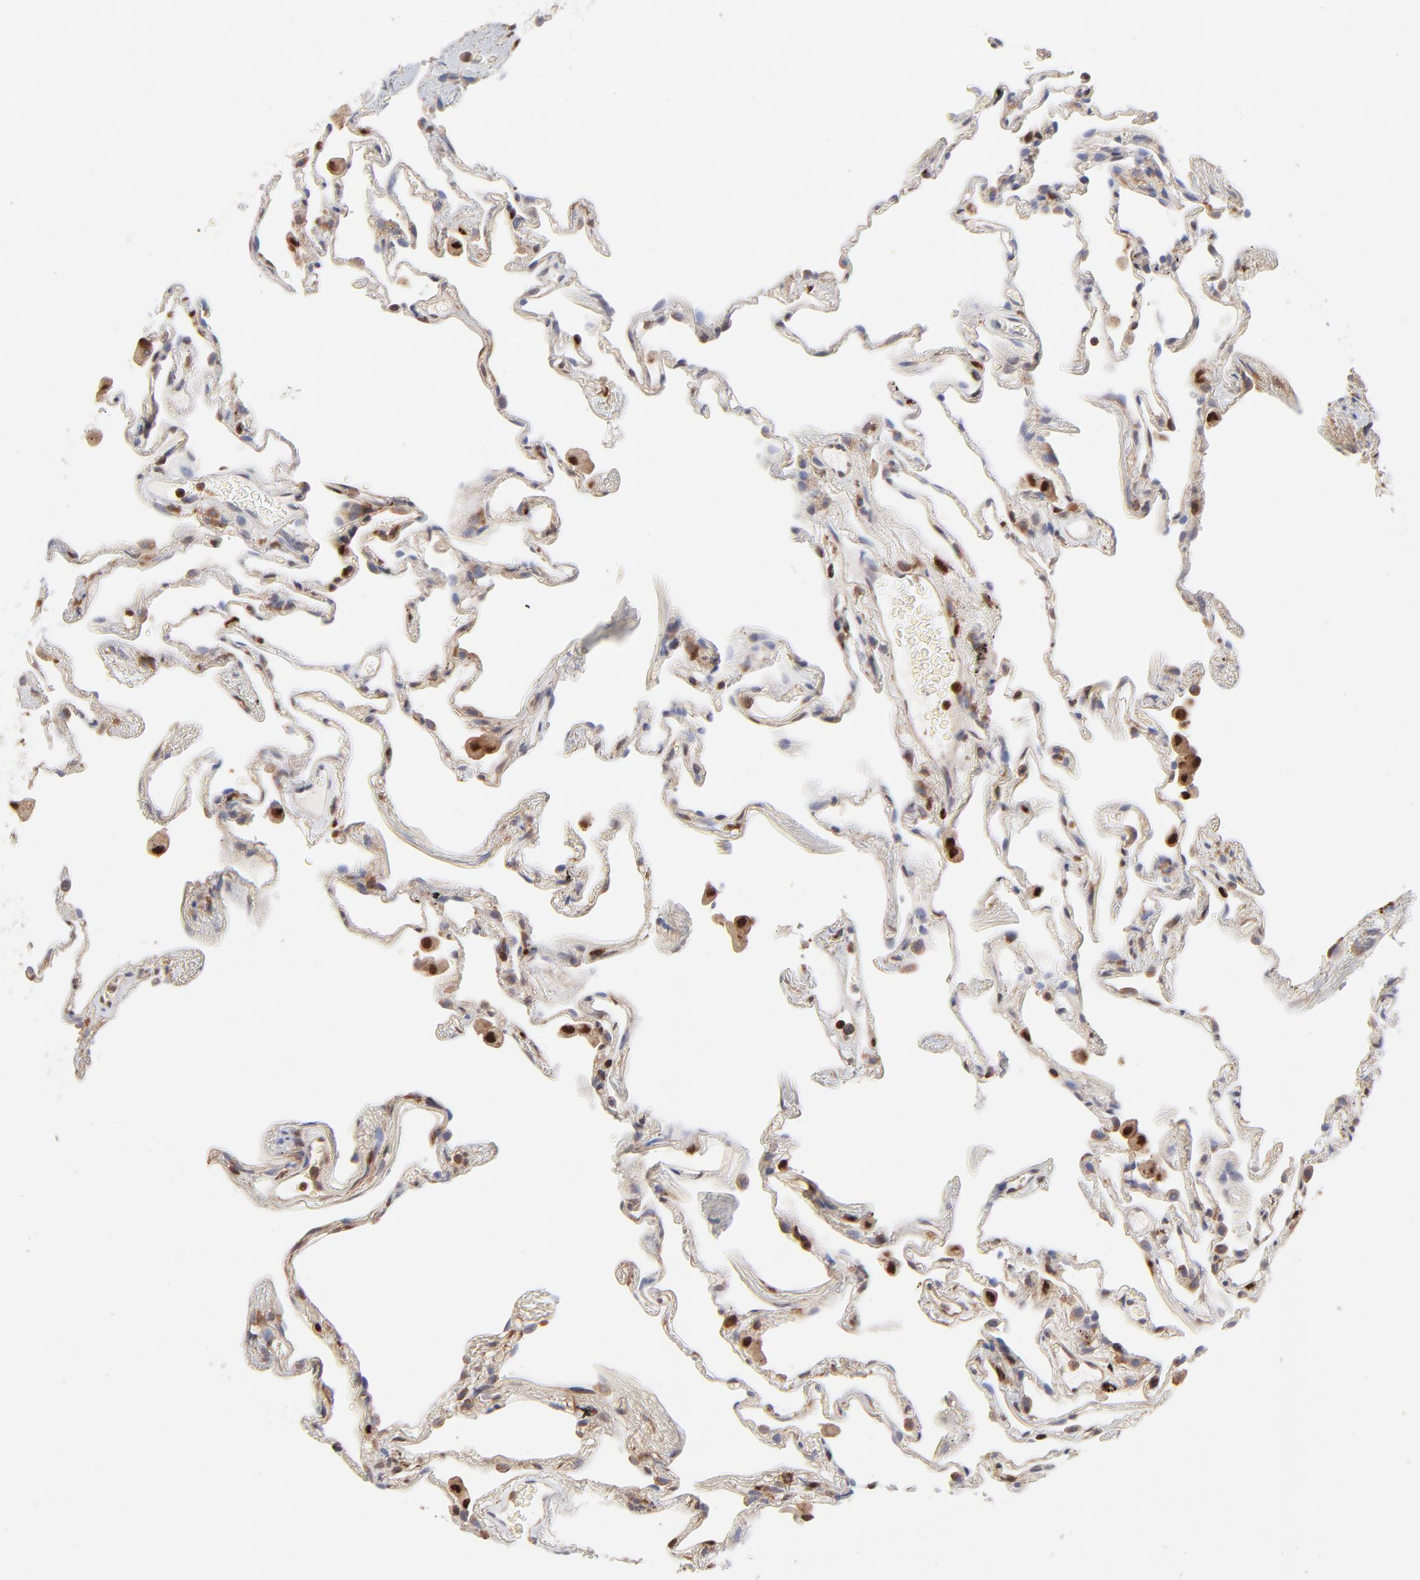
{"staining": {"intensity": "negative", "quantity": "none", "location": "none"}, "tissue": "lung", "cell_type": "Alveolar cells", "image_type": "normal", "snomed": [{"axis": "morphology", "description": "Normal tissue, NOS"}, {"axis": "morphology", "description": "Inflammation, NOS"}, {"axis": "topography", "description": "Lung"}], "caption": "The histopathology image shows no staining of alveolar cells in benign lung.", "gene": "ARHGEF6", "patient": {"sex": "male", "age": 69}}